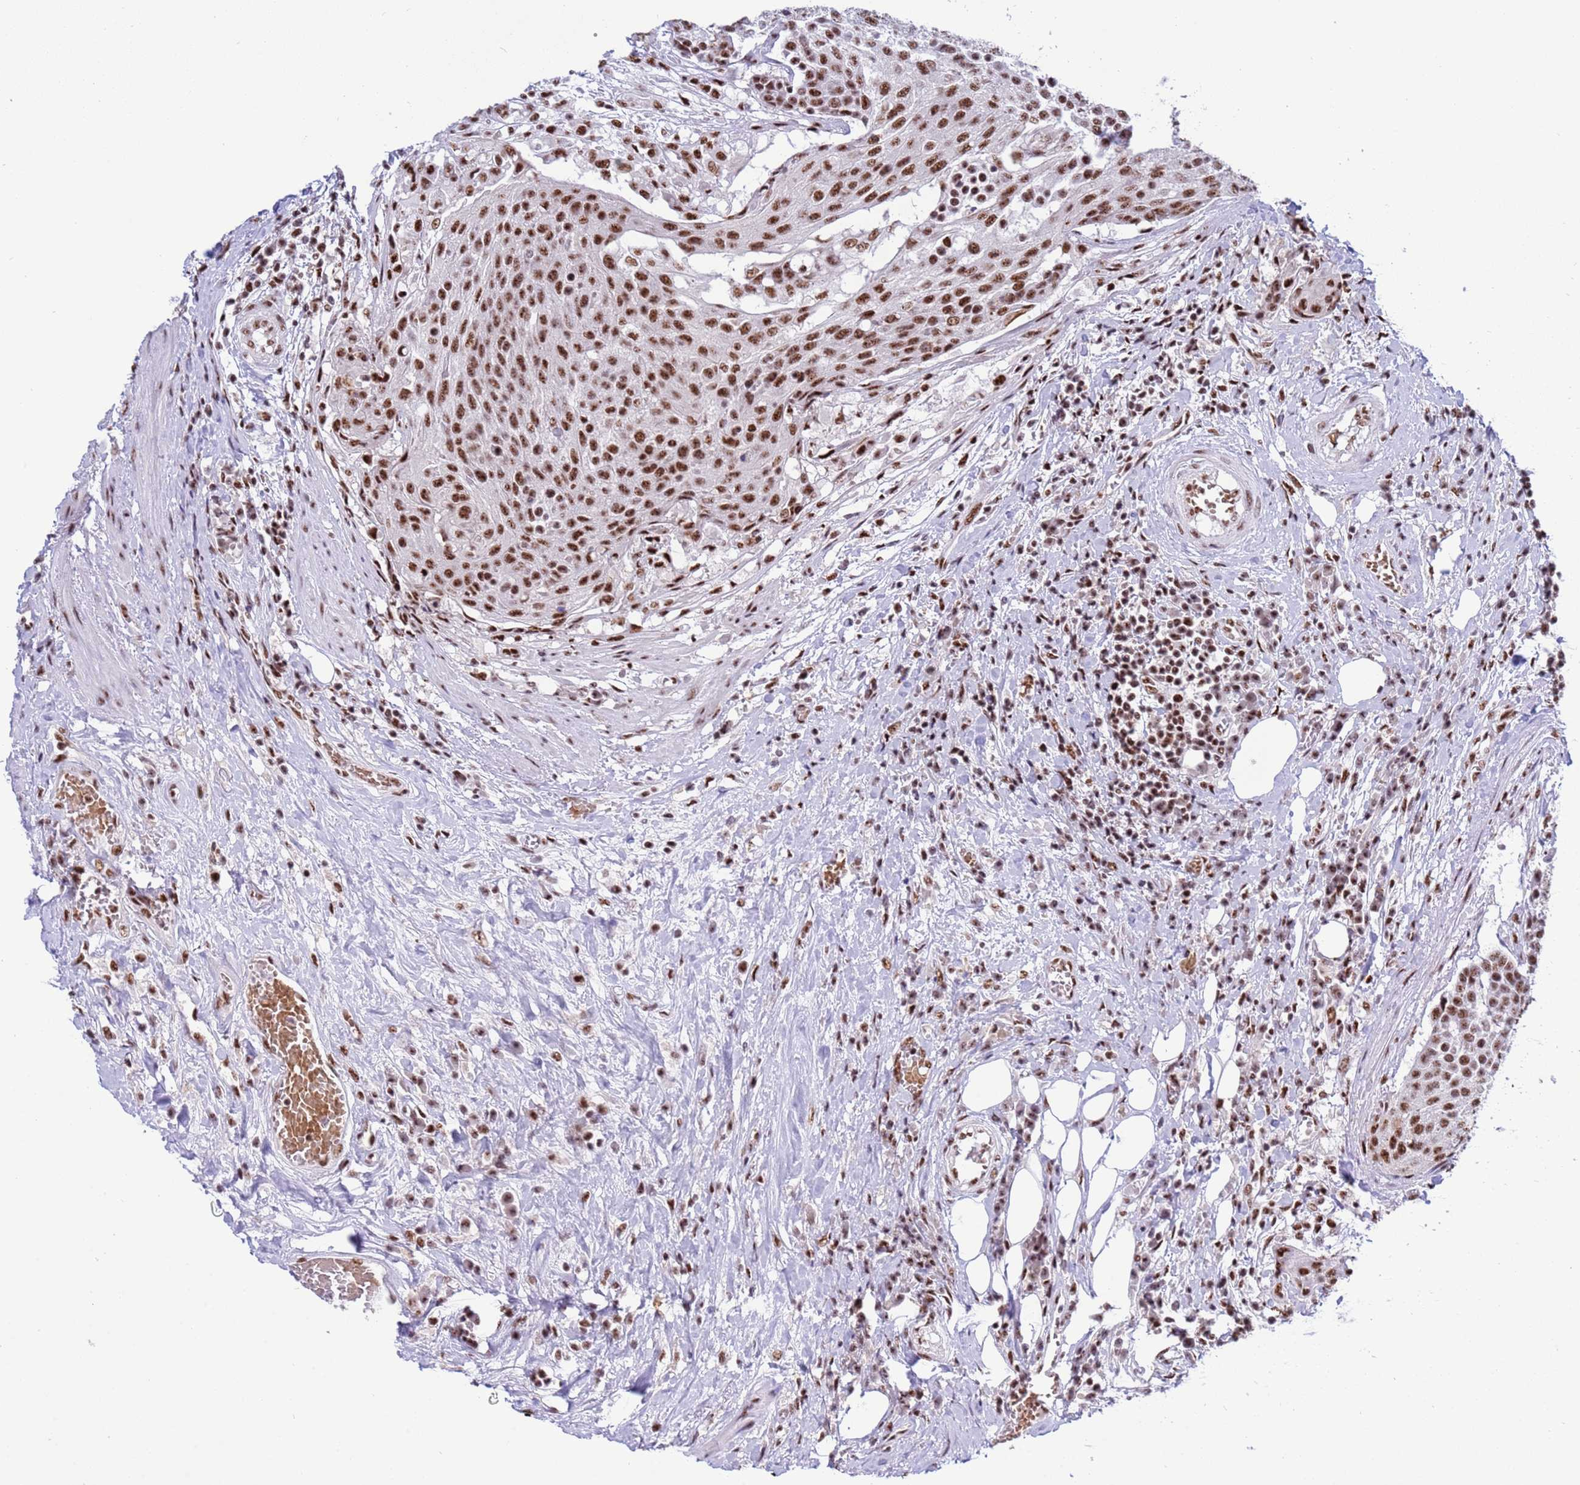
{"staining": {"intensity": "strong", "quantity": ">75%", "location": "nuclear"}, "tissue": "urothelial cancer", "cell_type": "Tumor cells", "image_type": "cancer", "snomed": [{"axis": "morphology", "description": "Urothelial carcinoma, High grade"}, {"axis": "topography", "description": "Urinary bladder"}], "caption": "Human high-grade urothelial carcinoma stained with a protein marker exhibits strong staining in tumor cells.", "gene": "THOC2", "patient": {"sex": "female", "age": 63}}